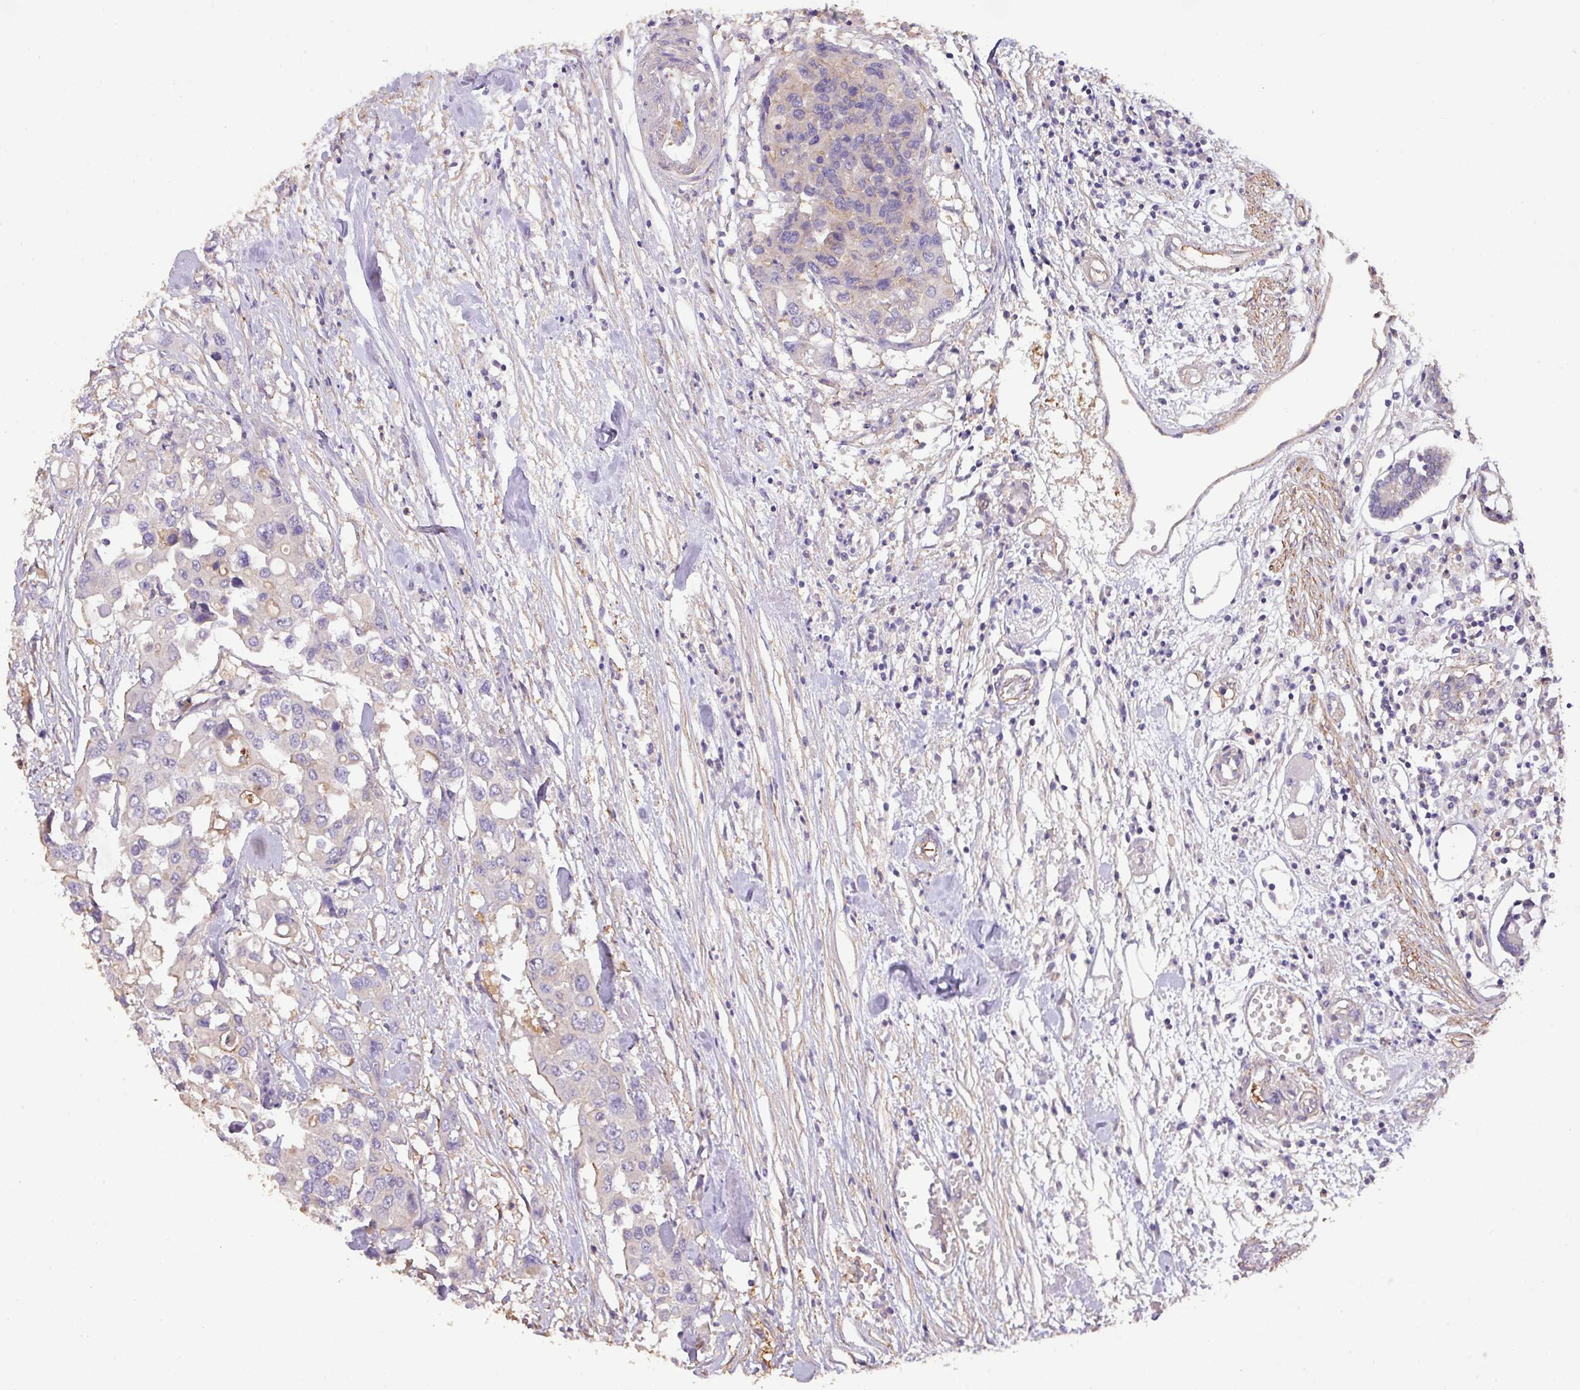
{"staining": {"intensity": "negative", "quantity": "none", "location": "none"}, "tissue": "colorectal cancer", "cell_type": "Tumor cells", "image_type": "cancer", "snomed": [{"axis": "morphology", "description": "Adenocarcinoma, NOS"}, {"axis": "topography", "description": "Colon"}], "caption": "This is a micrograph of immunohistochemistry staining of colorectal cancer, which shows no positivity in tumor cells.", "gene": "CALML4", "patient": {"sex": "male", "age": 77}}